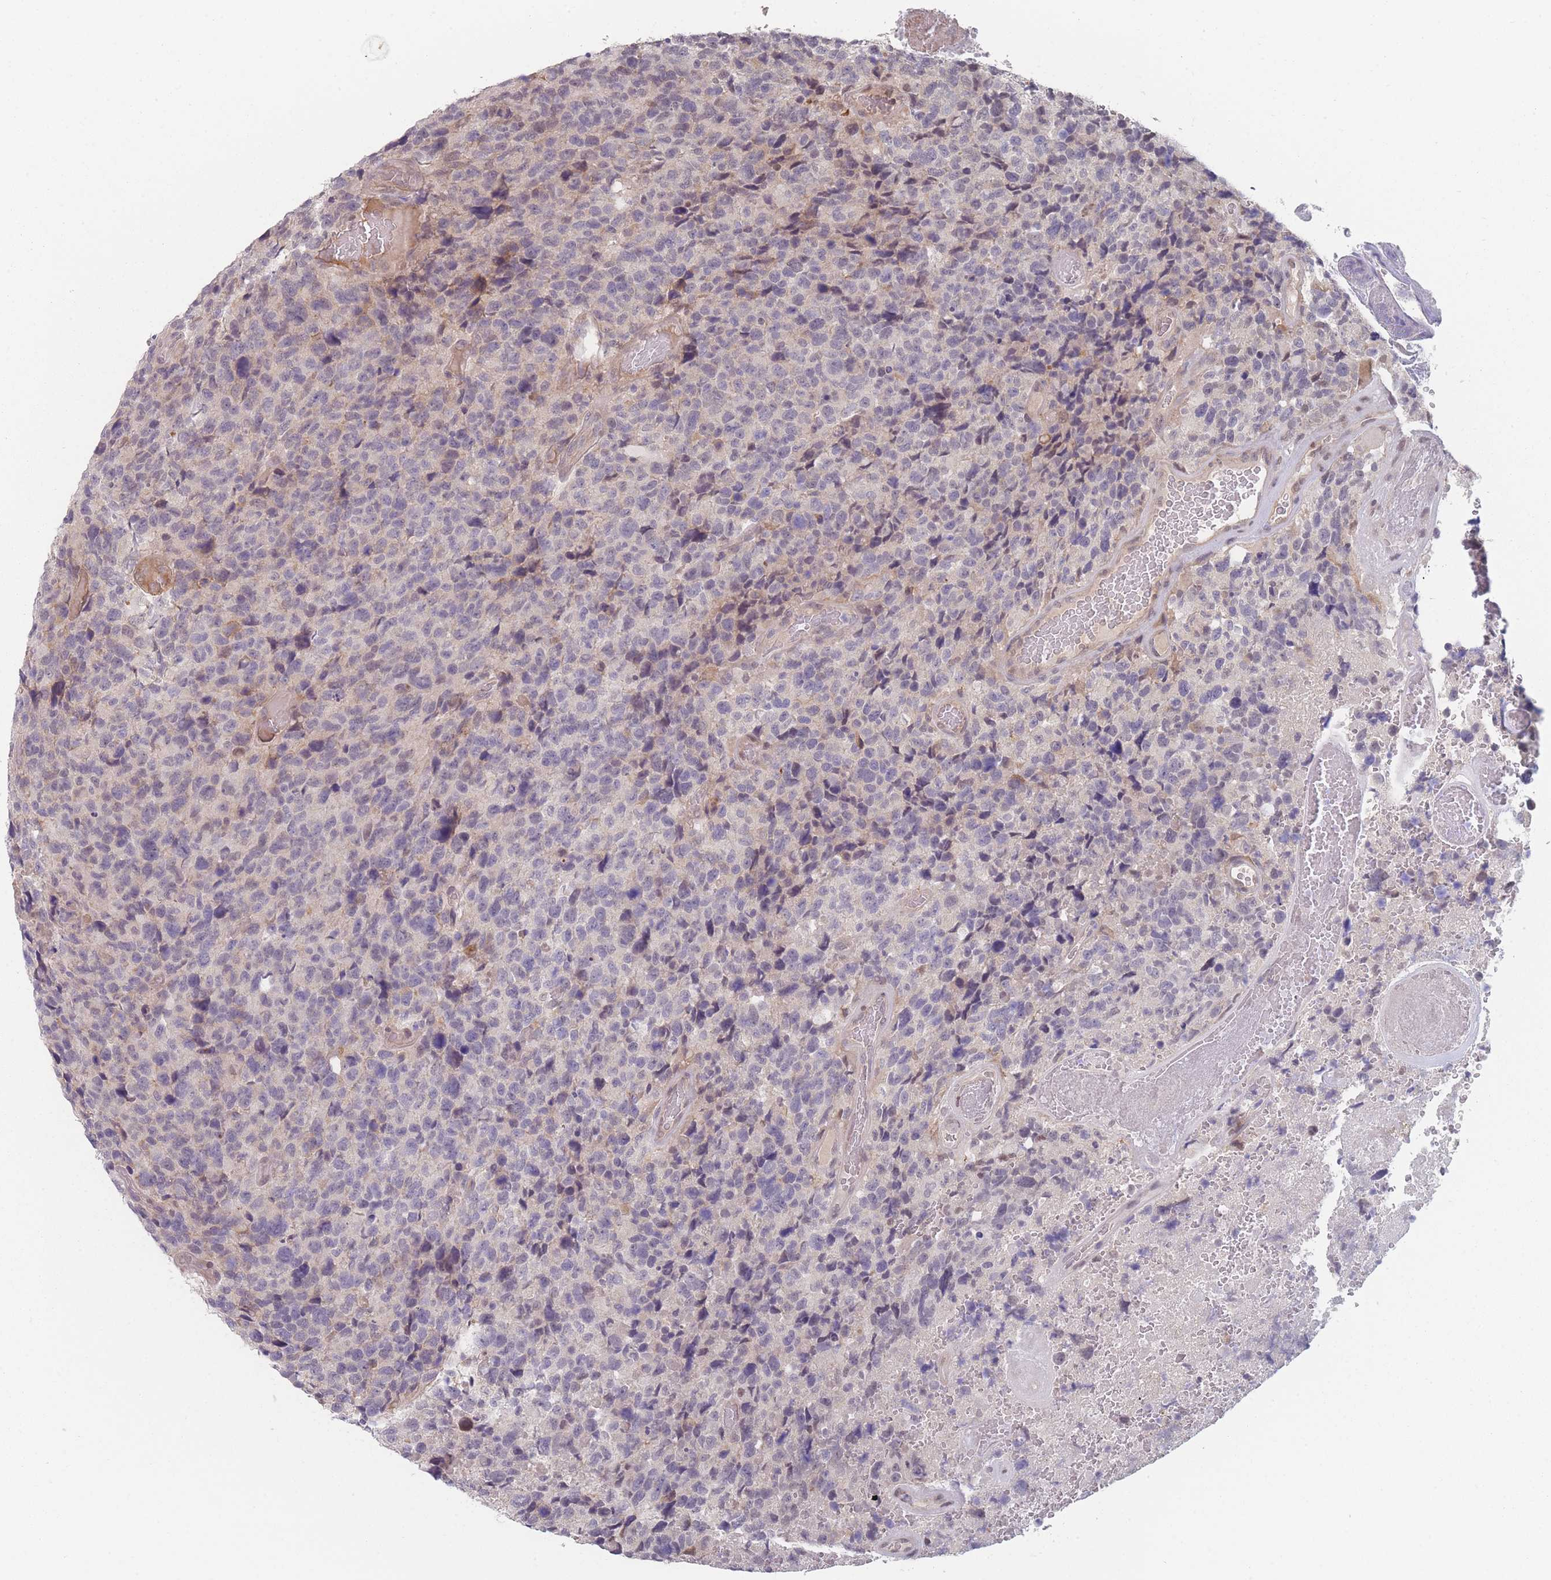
{"staining": {"intensity": "negative", "quantity": "none", "location": "none"}, "tissue": "glioma", "cell_type": "Tumor cells", "image_type": "cancer", "snomed": [{"axis": "morphology", "description": "Glioma, malignant, High grade"}, {"axis": "topography", "description": "Brain"}], "caption": "IHC of human glioma shows no expression in tumor cells. (IHC, brightfield microscopy, high magnification).", "gene": "ANKRD10", "patient": {"sex": "male", "age": 69}}